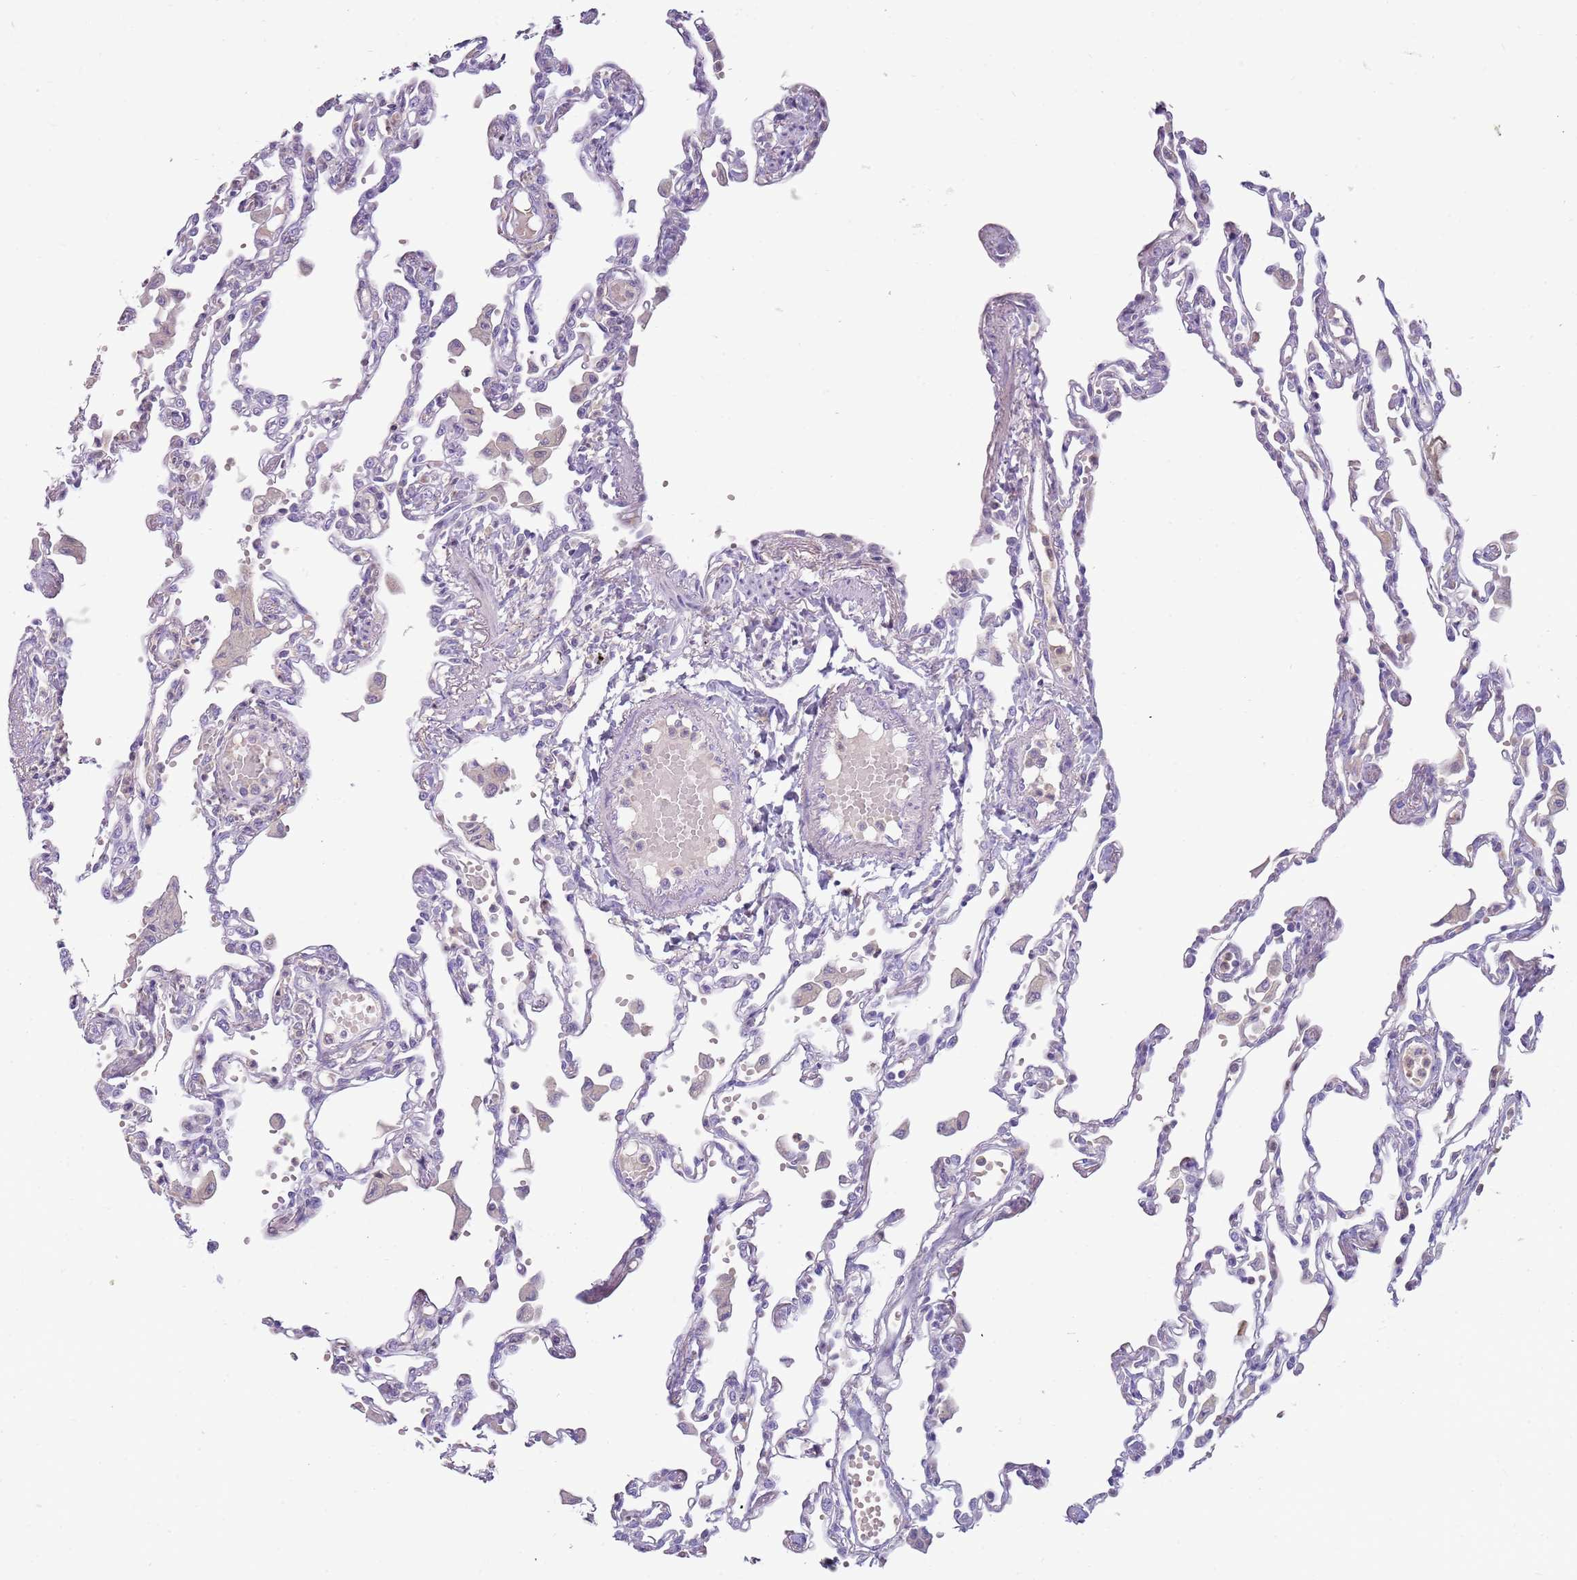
{"staining": {"intensity": "negative", "quantity": "none", "location": "none"}, "tissue": "lung", "cell_type": "Alveolar cells", "image_type": "normal", "snomed": [{"axis": "morphology", "description": "Normal tissue, NOS"}, {"axis": "topography", "description": "Bronchus"}, {"axis": "topography", "description": "Lung"}], "caption": "This is an immunohistochemistry photomicrograph of unremarkable lung. There is no staining in alveolar cells.", "gene": "ARHGAP5", "patient": {"sex": "female", "age": 49}}